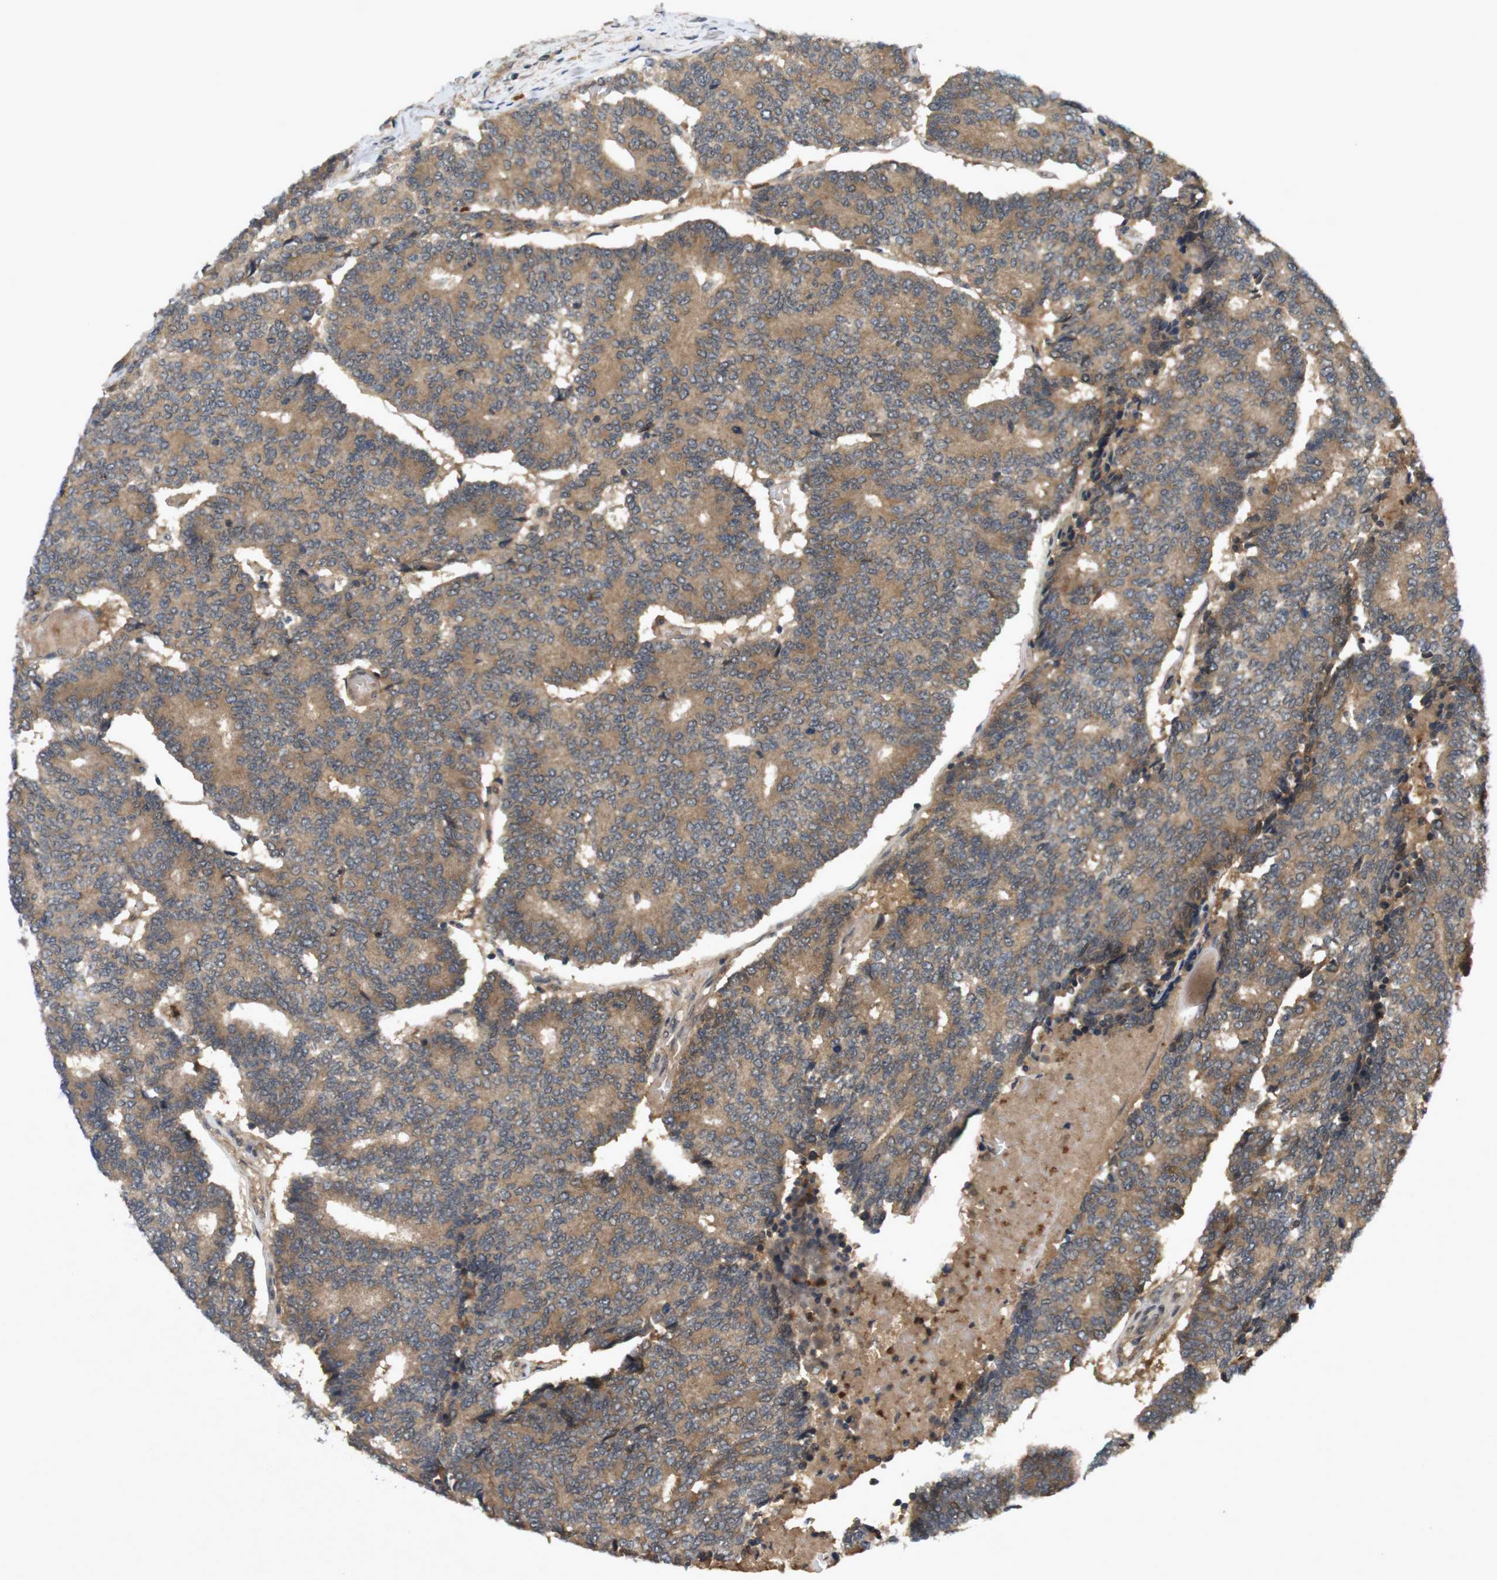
{"staining": {"intensity": "moderate", "quantity": ">75%", "location": "cytoplasmic/membranous"}, "tissue": "prostate cancer", "cell_type": "Tumor cells", "image_type": "cancer", "snomed": [{"axis": "morphology", "description": "Normal tissue, NOS"}, {"axis": "morphology", "description": "Adenocarcinoma, High grade"}, {"axis": "topography", "description": "Prostate"}, {"axis": "topography", "description": "Seminal veicle"}], "caption": "A photomicrograph showing moderate cytoplasmic/membranous expression in approximately >75% of tumor cells in high-grade adenocarcinoma (prostate), as visualized by brown immunohistochemical staining.", "gene": "NFKBIE", "patient": {"sex": "male", "age": 55}}